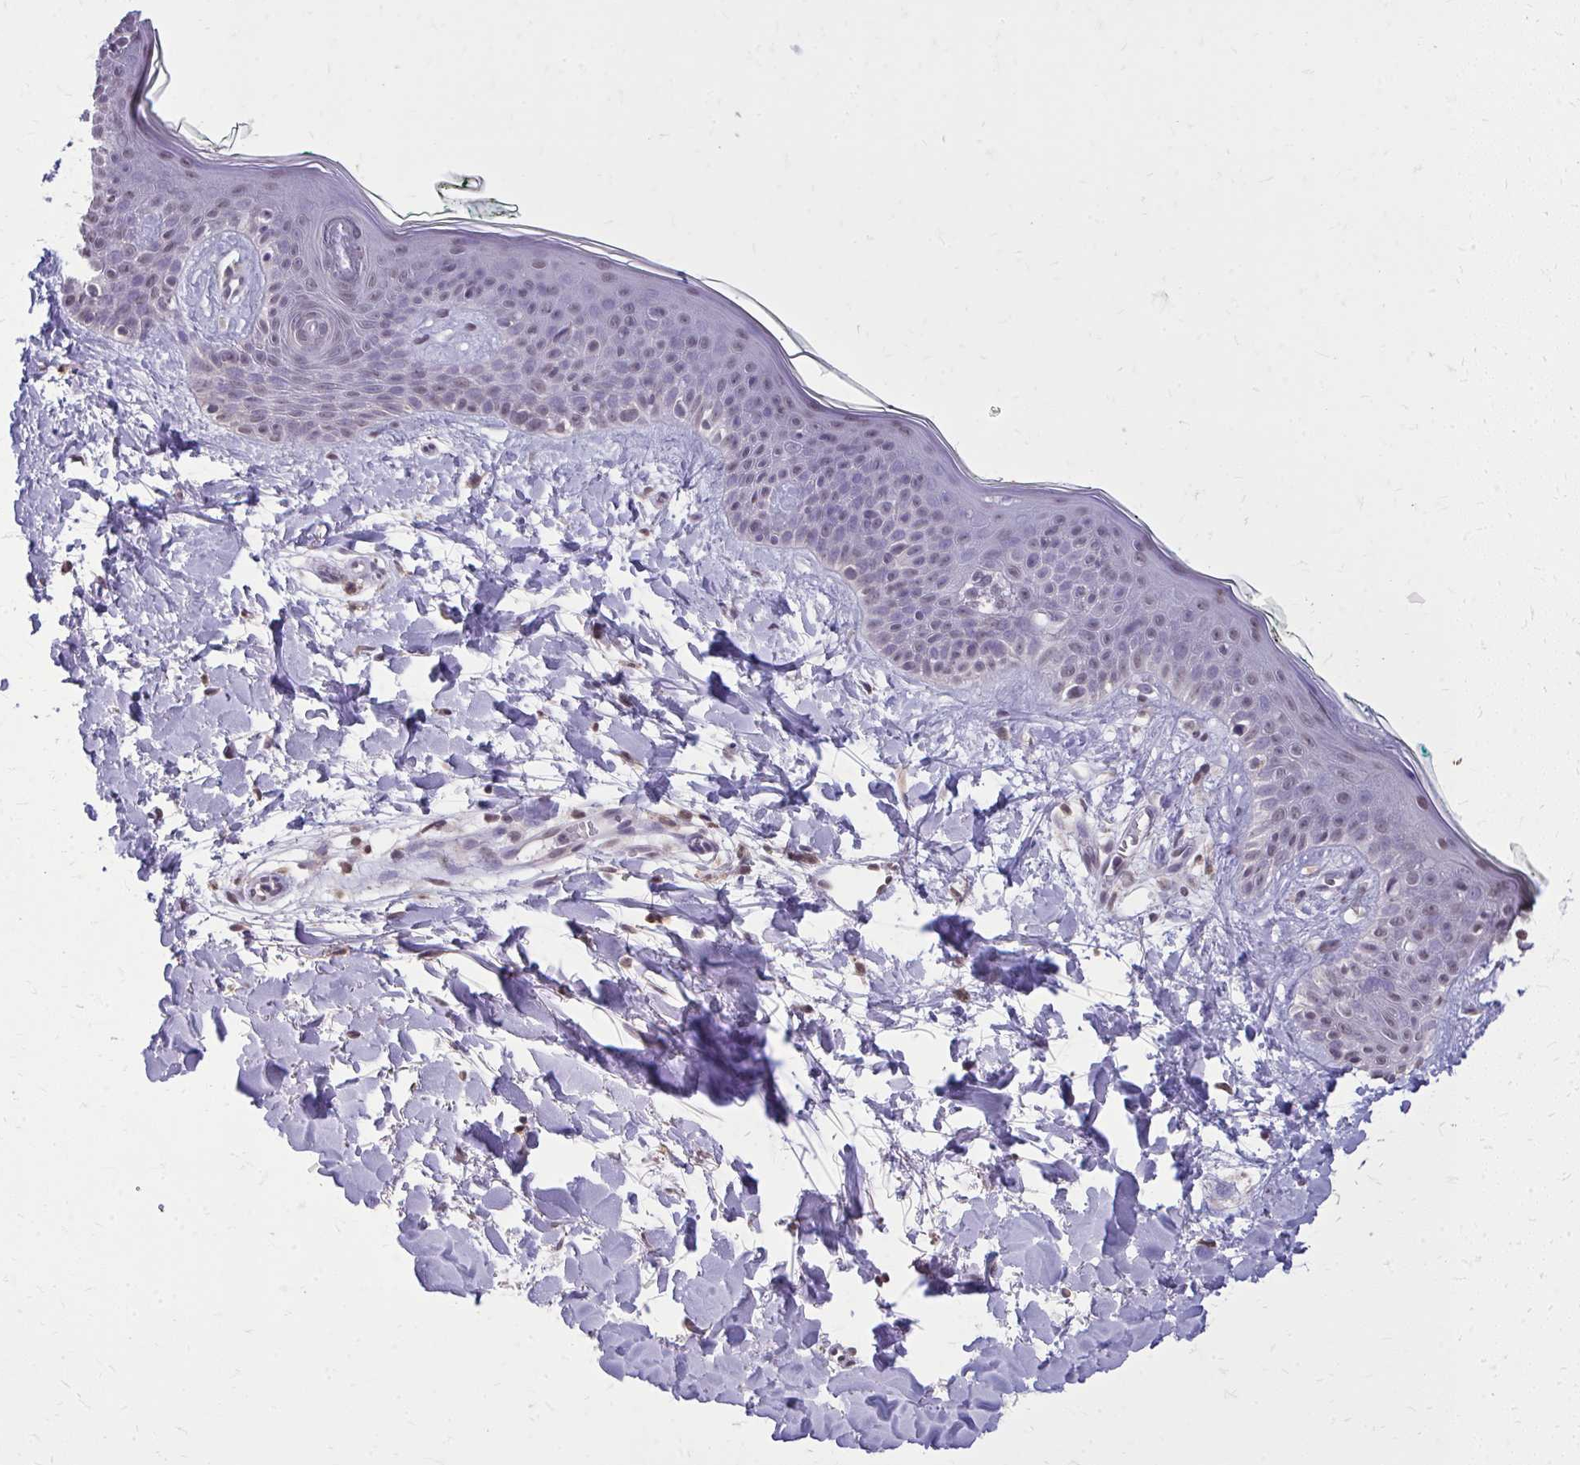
{"staining": {"intensity": "negative", "quantity": "none", "location": "none"}, "tissue": "skin", "cell_type": "Fibroblasts", "image_type": "normal", "snomed": [{"axis": "morphology", "description": "Normal tissue, NOS"}, {"axis": "topography", "description": "Skin"}], "caption": "Protein analysis of benign skin demonstrates no significant staining in fibroblasts. Brightfield microscopy of immunohistochemistry (IHC) stained with DAB (brown) and hematoxylin (blue), captured at high magnification.", "gene": "AKAP5", "patient": {"sex": "female", "age": 34}}